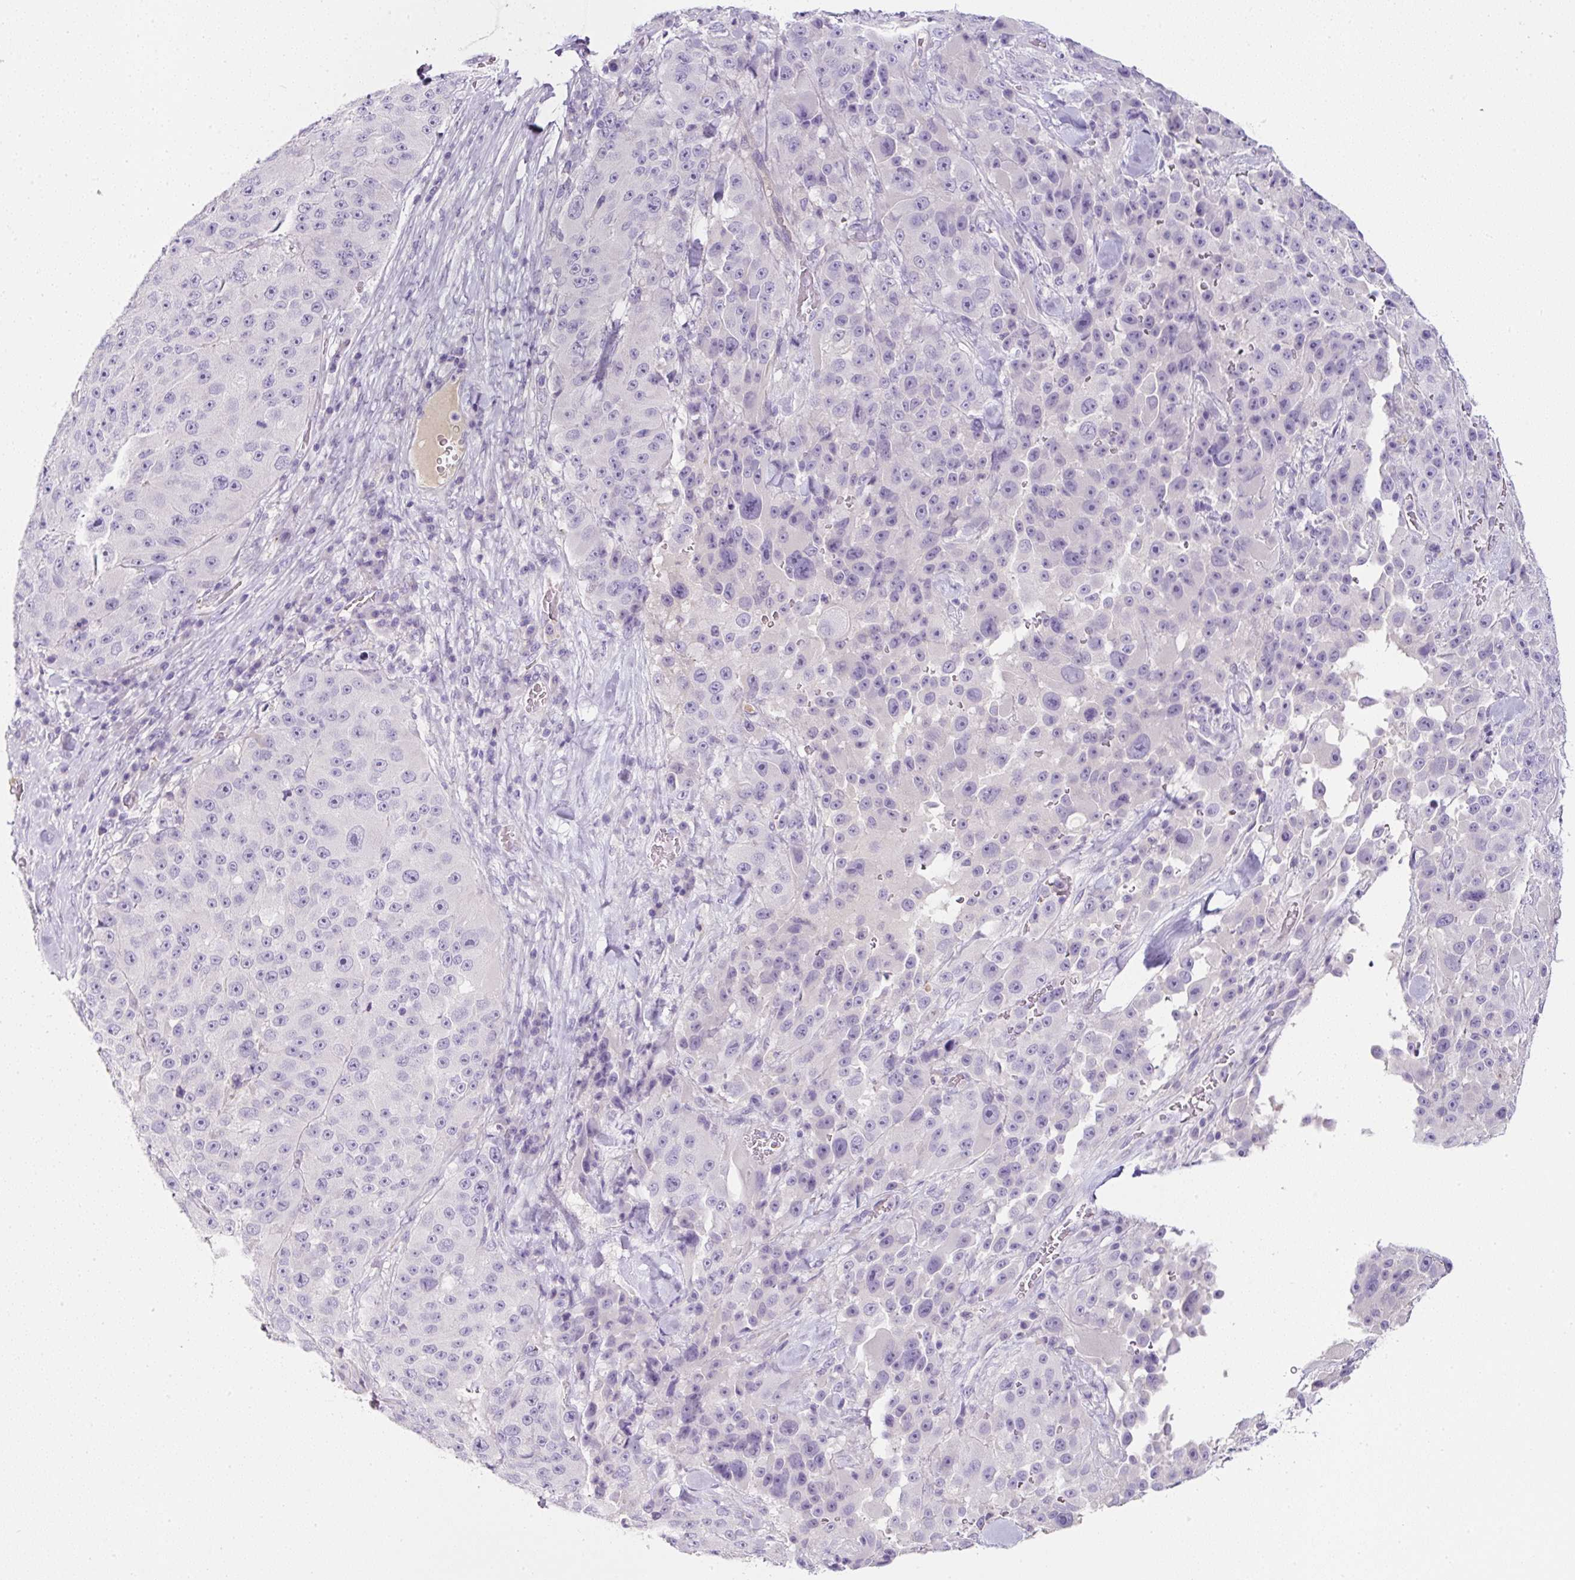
{"staining": {"intensity": "negative", "quantity": "none", "location": "none"}, "tissue": "melanoma", "cell_type": "Tumor cells", "image_type": "cancer", "snomed": [{"axis": "morphology", "description": "Malignant melanoma, Metastatic site"}, {"axis": "topography", "description": "Lymph node"}], "caption": "Malignant melanoma (metastatic site) stained for a protein using immunohistochemistry exhibits no staining tumor cells.", "gene": "OR14A2", "patient": {"sex": "male", "age": 62}}